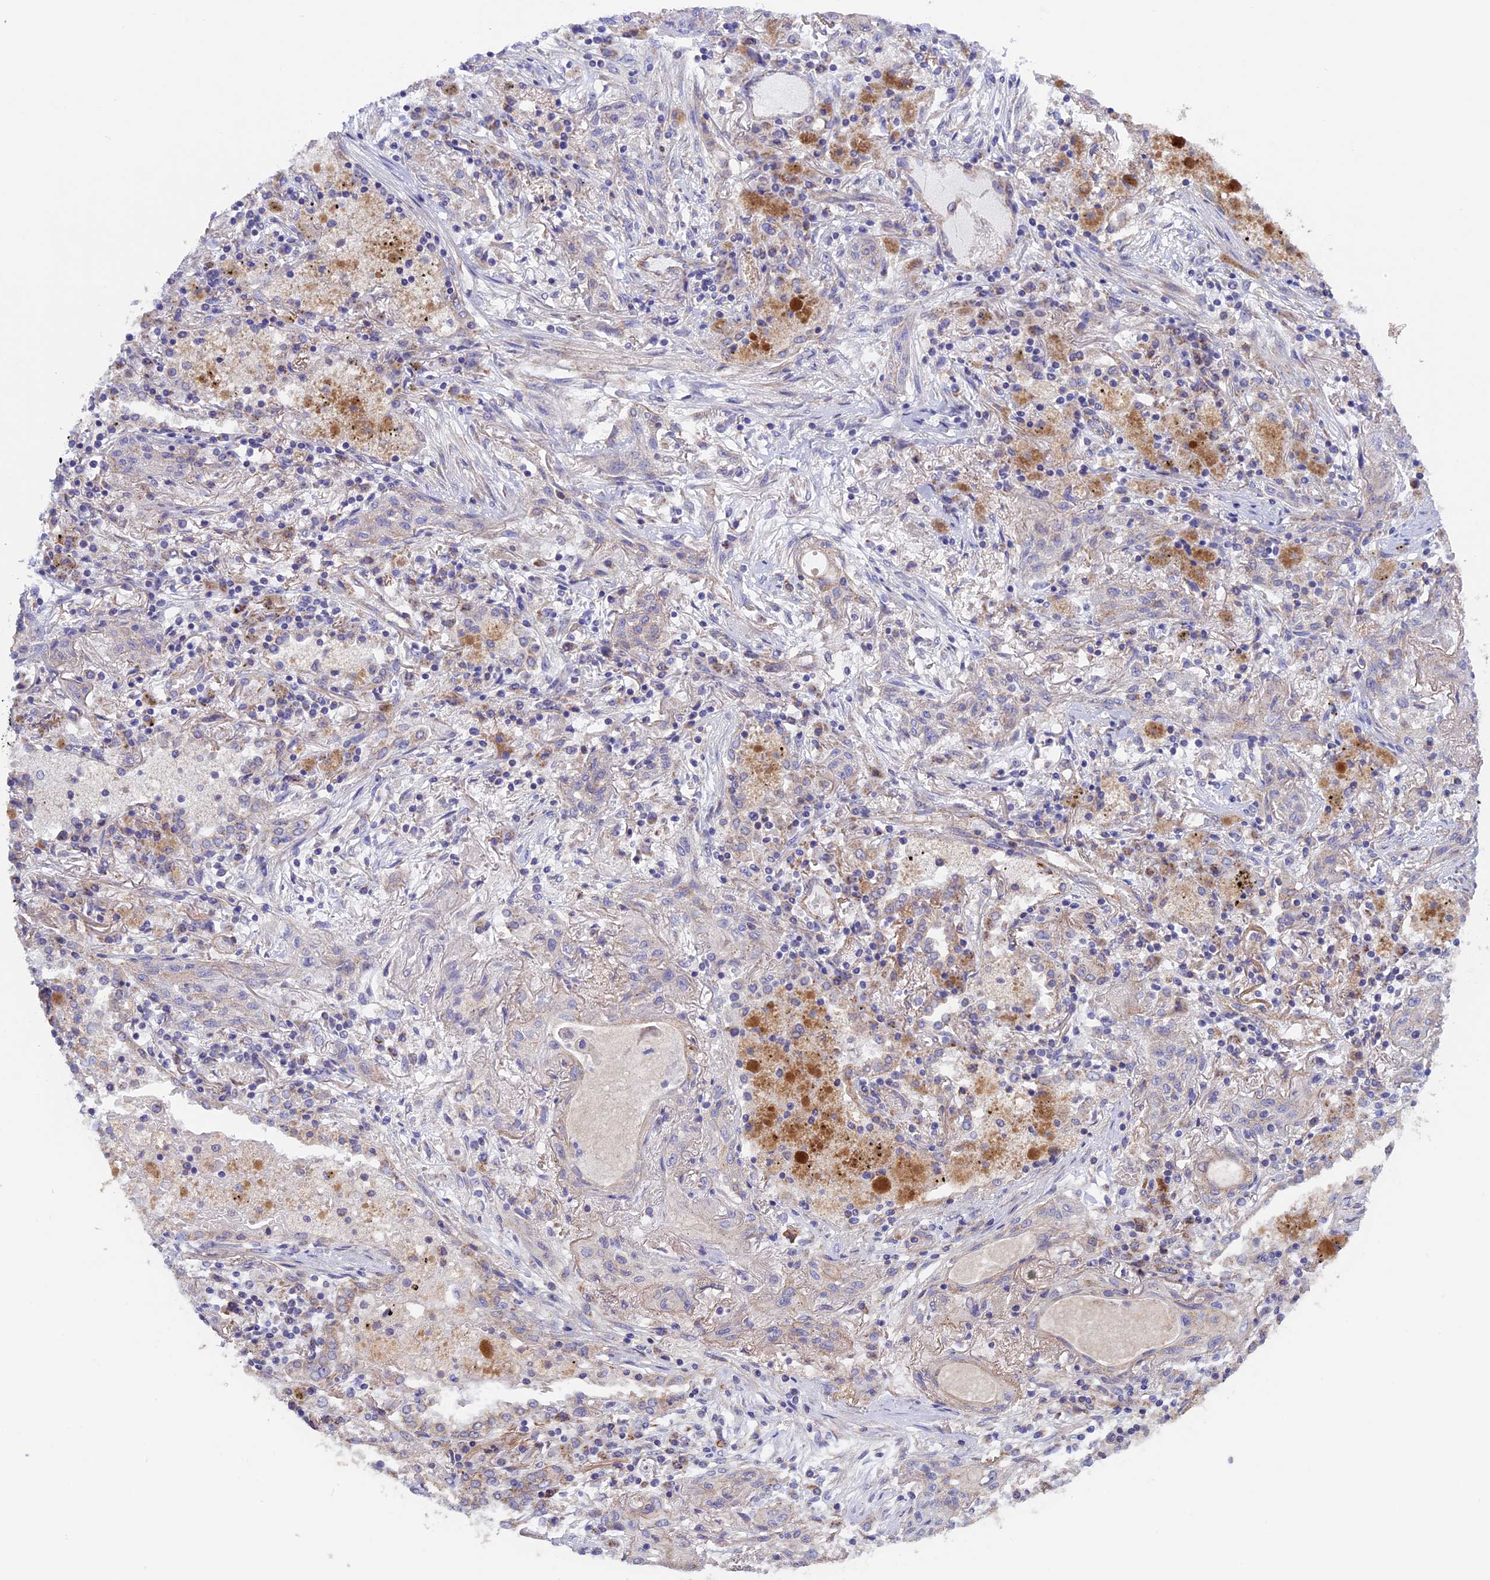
{"staining": {"intensity": "negative", "quantity": "none", "location": "none"}, "tissue": "lung cancer", "cell_type": "Tumor cells", "image_type": "cancer", "snomed": [{"axis": "morphology", "description": "Squamous cell carcinoma, NOS"}, {"axis": "topography", "description": "Lung"}], "caption": "Human lung cancer (squamous cell carcinoma) stained for a protein using immunohistochemistry (IHC) shows no staining in tumor cells.", "gene": "ETFDH", "patient": {"sex": "female", "age": 47}}